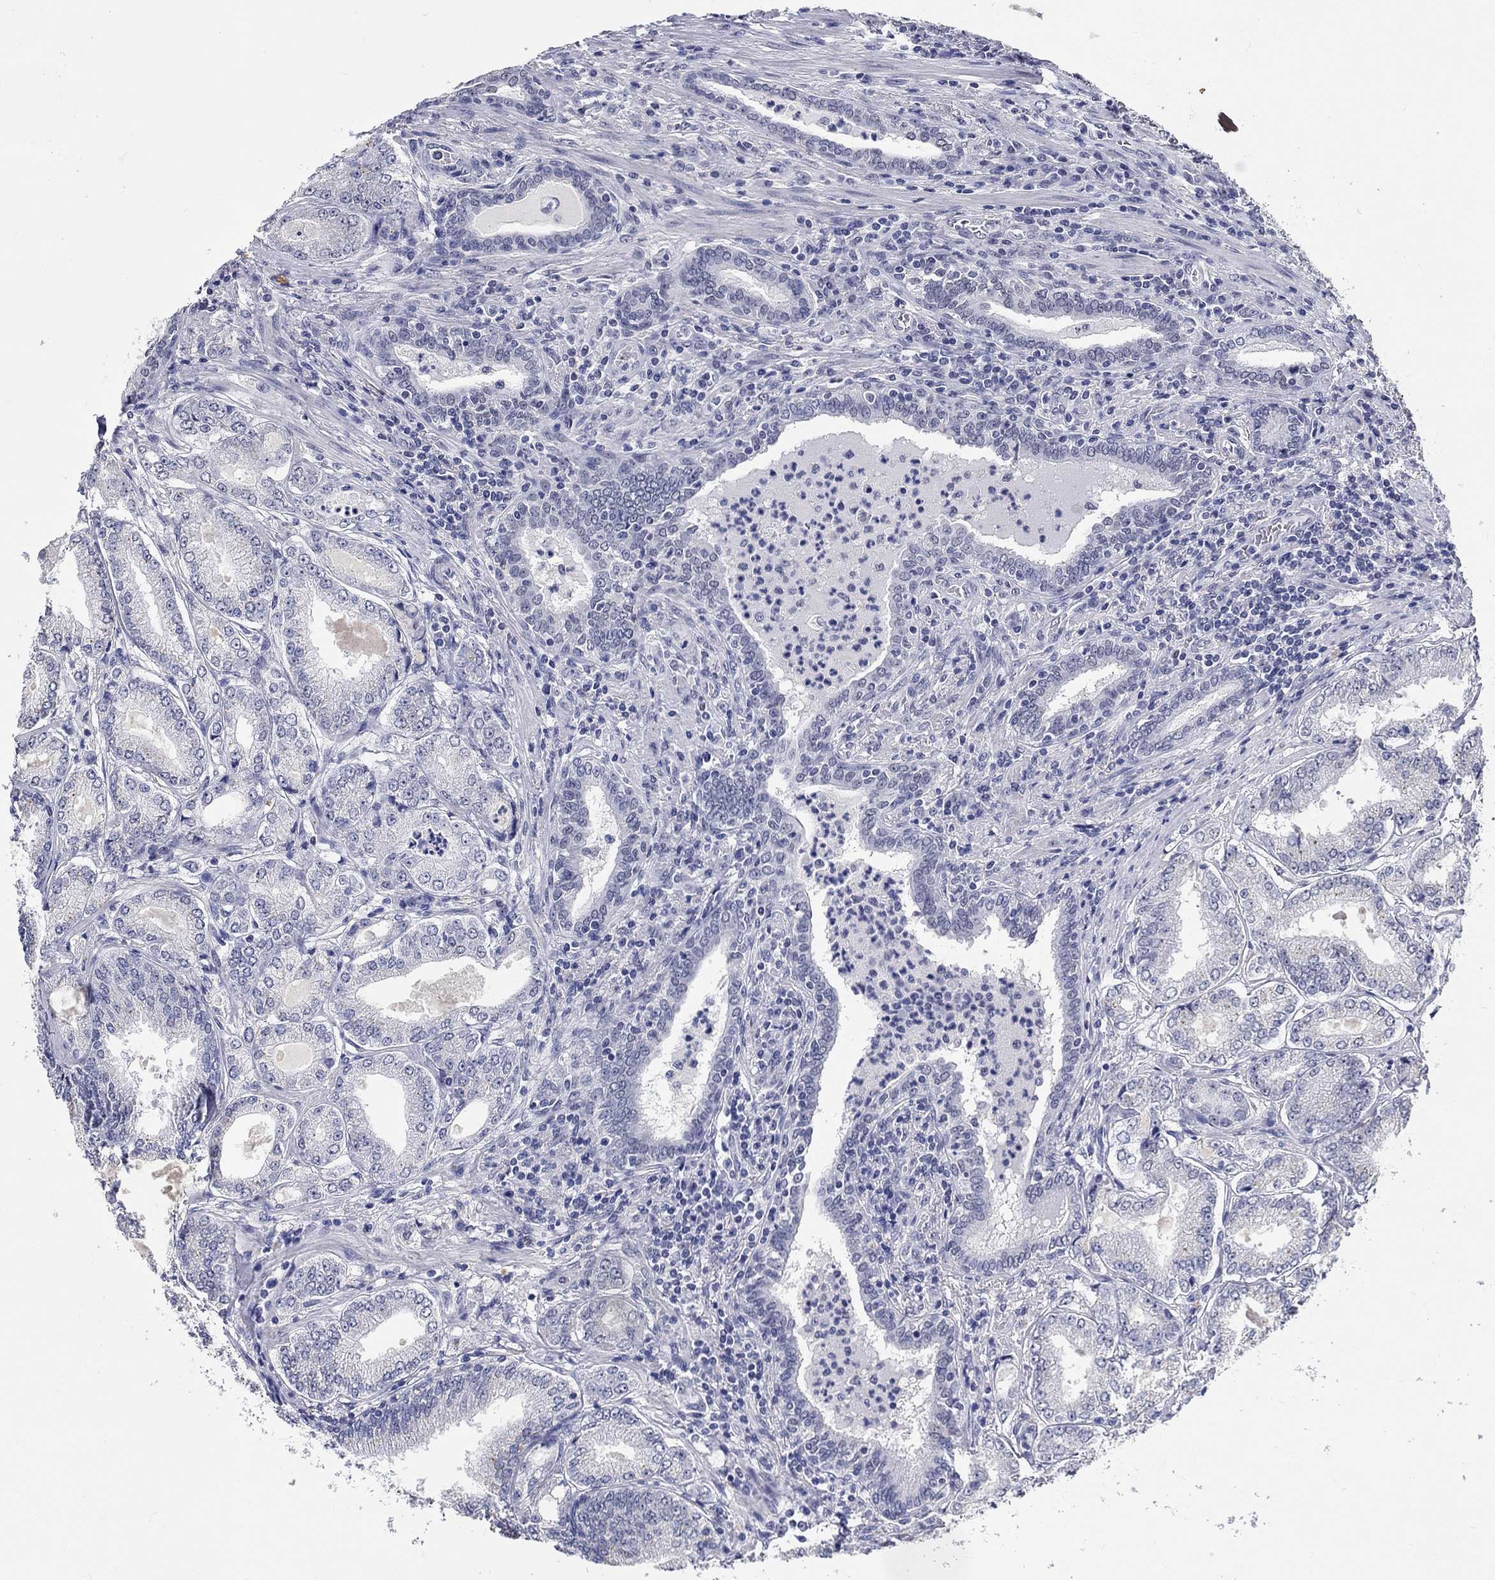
{"staining": {"intensity": "negative", "quantity": "none", "location": "none"}, "tissue": "prostate cancer", "cell_type": "Tumor cells", "image_type": "cancer", "snomed": [{"axis": "morphology", "description": "Adenocarcinoma, NOS"}, {"axis": "topography", "description": "Prostate"}], "caption": "The image reveals no significant positivity in tumor cells of adenocarcinoma (prostate).", "gene": "GRIN1", "patient": {"sex": "male", "age": 65}}